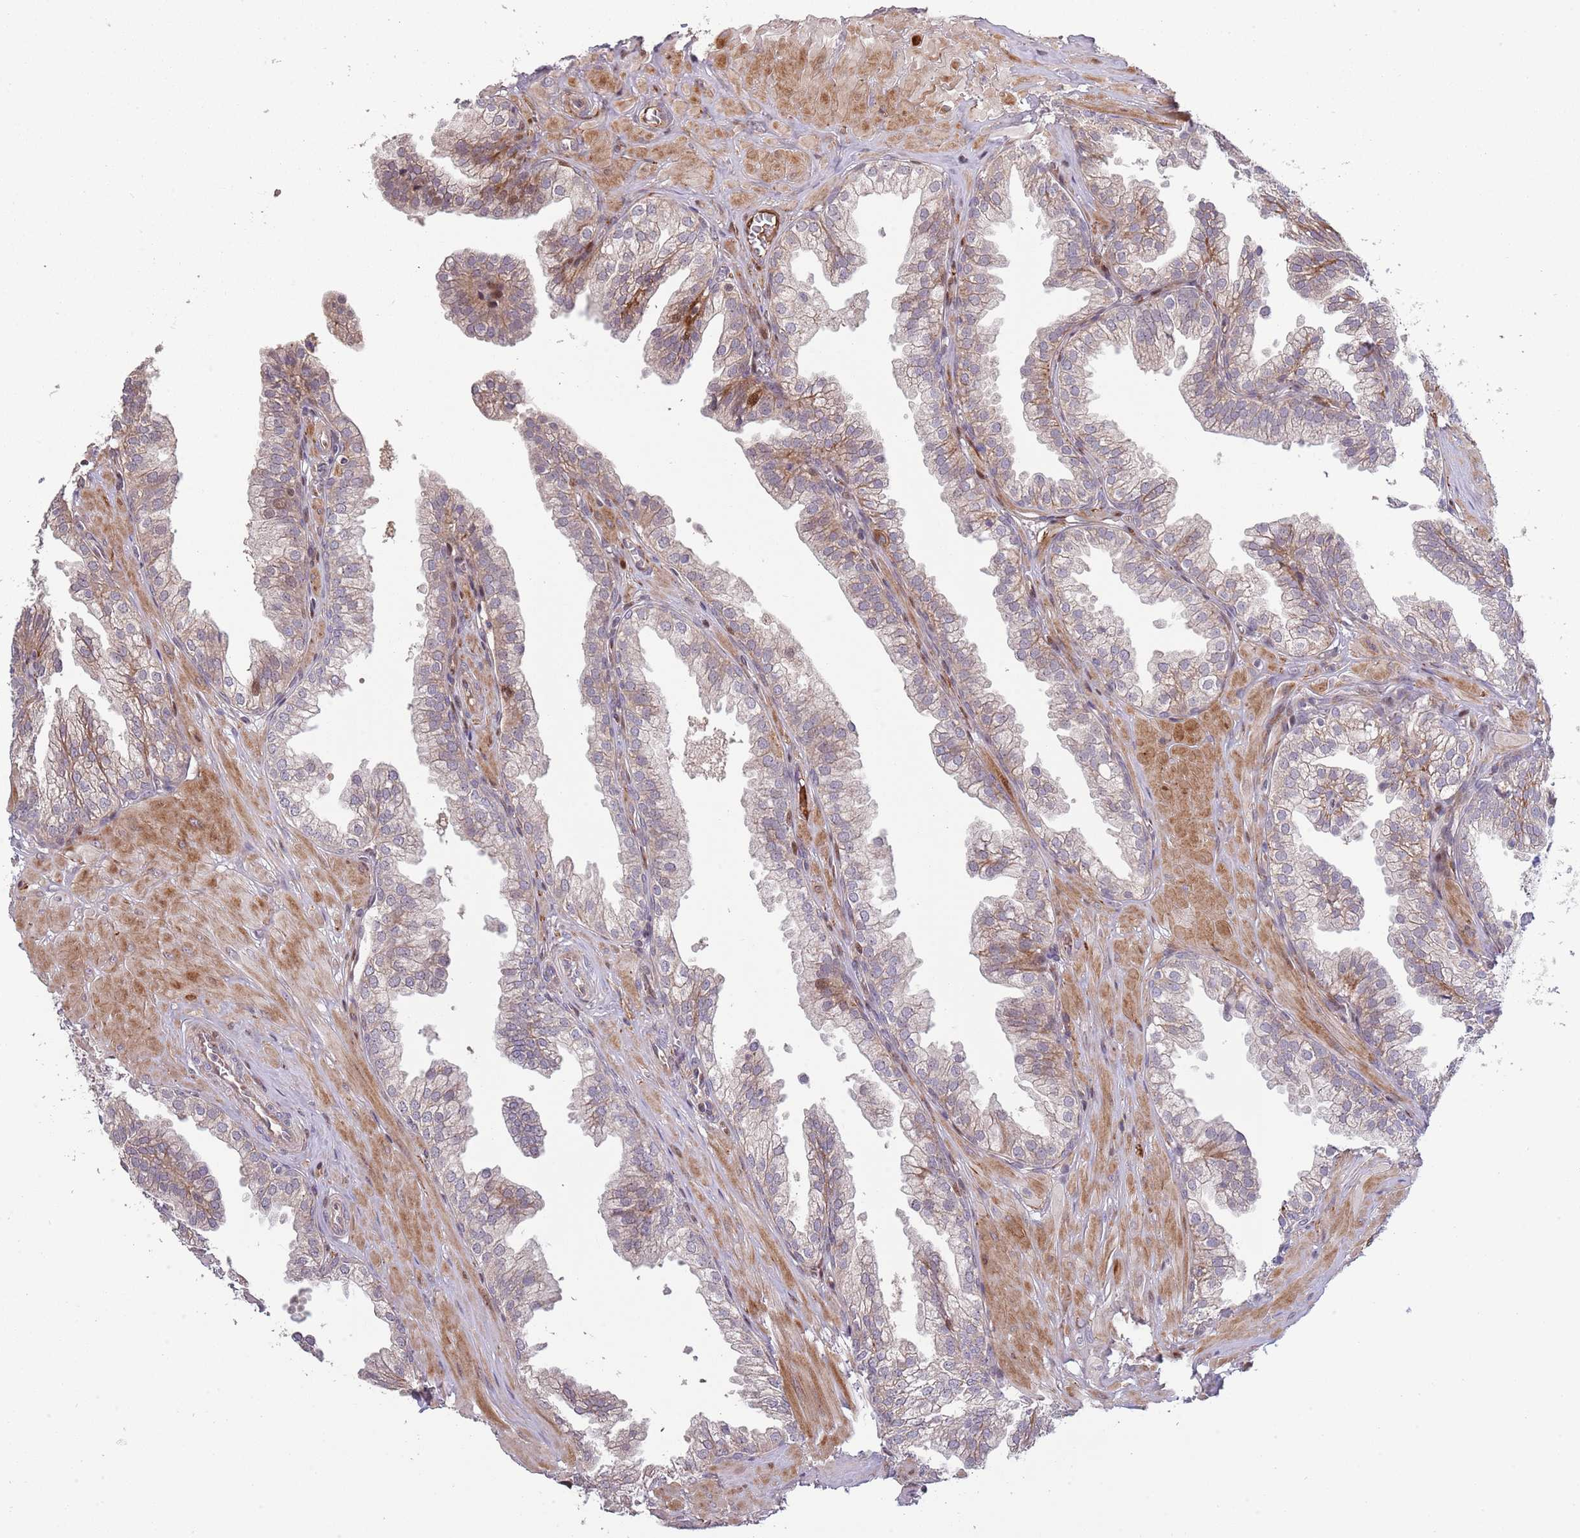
{"staining": {"intensity": "moderate", "quantity": "<25%", "location": "cytoplasmic/membranous,nuclear"}, "tissue": "prostate", "cell_type": "Glandular cells", "image_type": "normal", "snomed": [{"axis": "morphology", "description": "Normal tissue, NOS"}, {"axis": "topography", "description": "Prostate"}, {"axis": "topography", "description": "Peripheral nerve tissue"}], "caption": "The photomicrograph shows immunohistochemical staining of unremarkable prostate. There is moderate cytoplasmic/membranous,nuclear expression is seen in about <25% of glandular cells. (Brightfield microscopy of DAB IHC at high magnification).", "gene": "SYNDIG1L", "patient": {"sex": "male", "age": 55}}